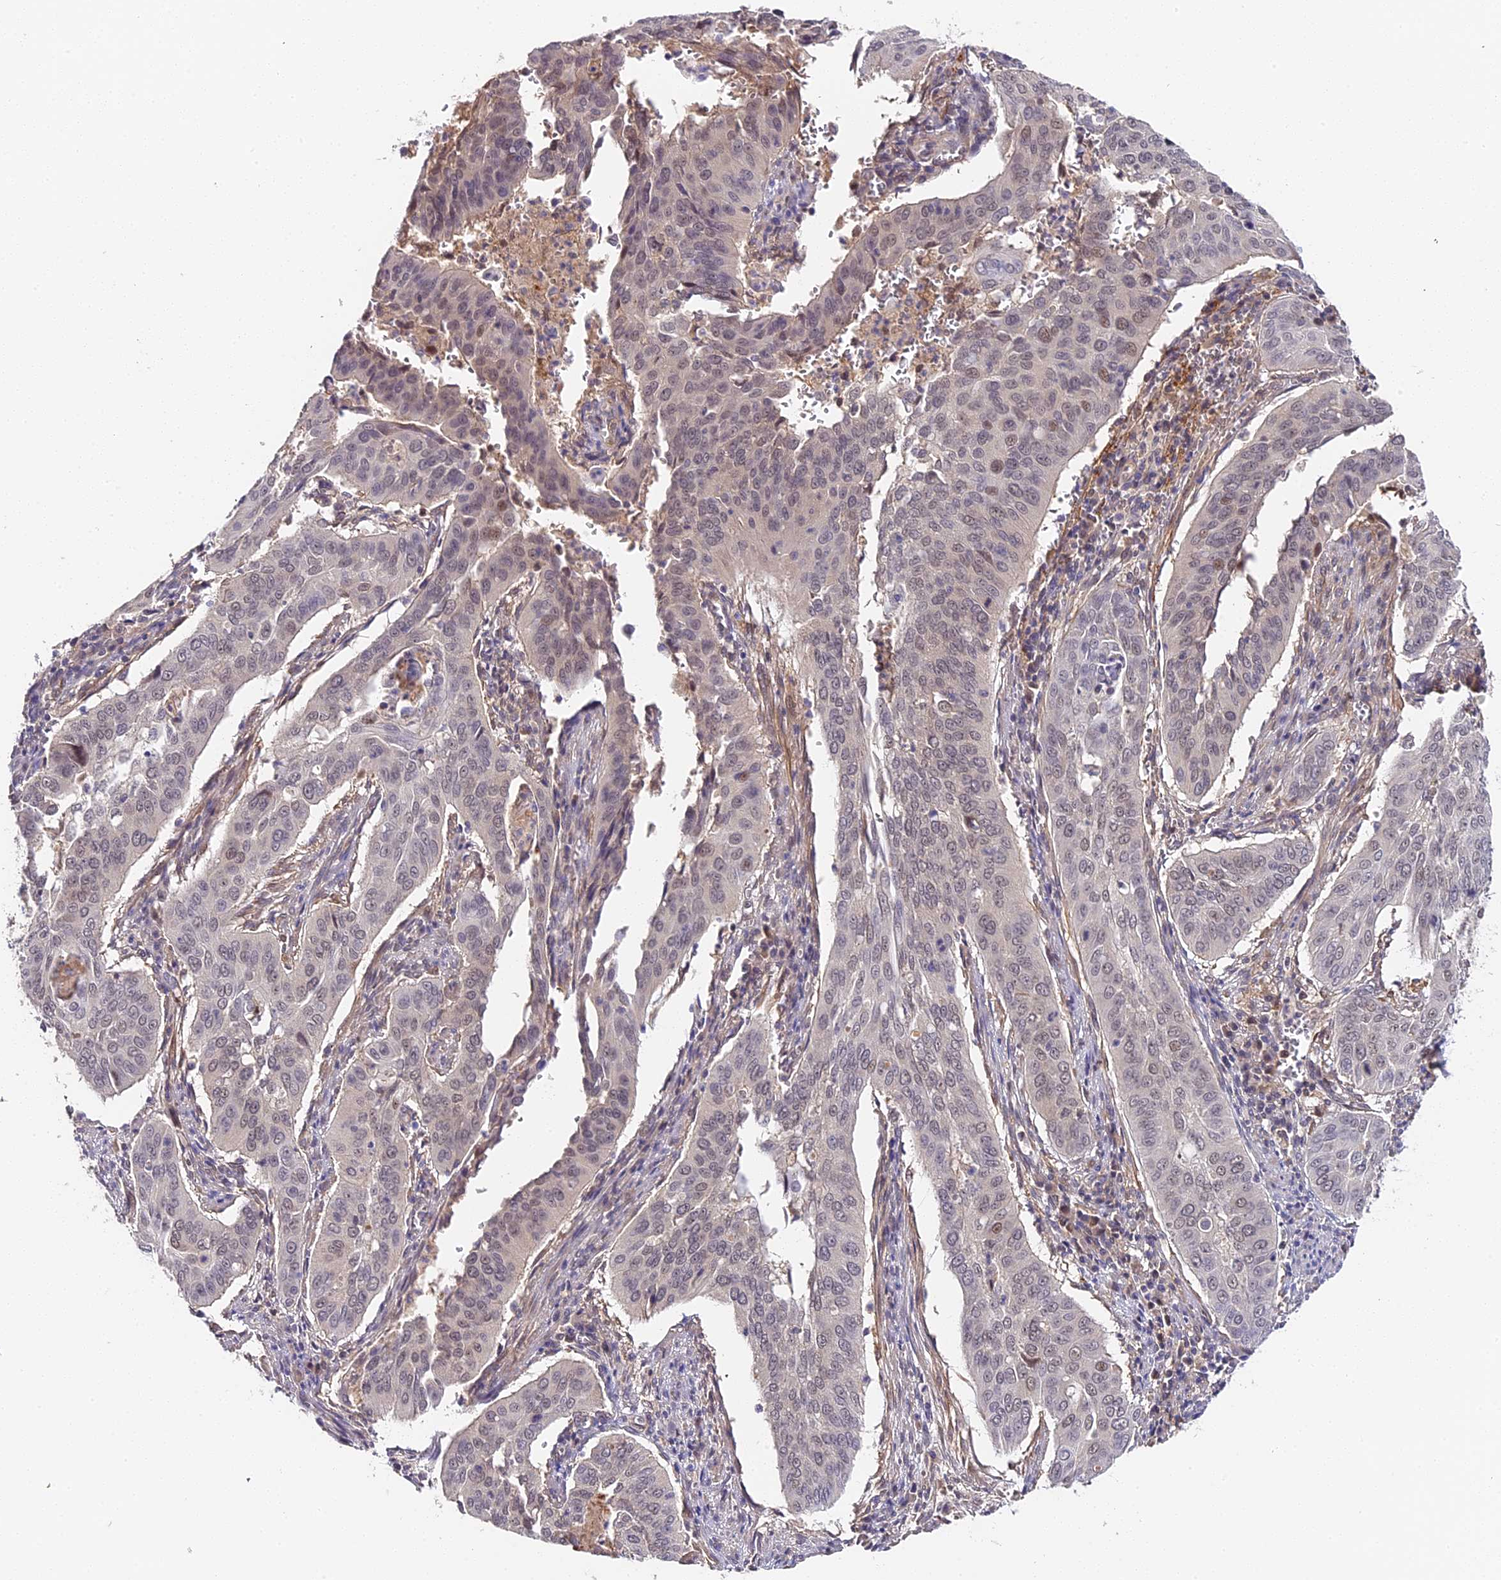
{"staining": {"intensity": "moderate", "quantity": "<25%", "location": "nuclear"}, "tissue": "cervical cancer", "cell_type": "Tumor cells", "image_type": "cancer", "snomed": [{"axis": "morphology", "description": "Squamous cell carcinoma, NOS"}, {"axis": "topography", "description": "Cervix"}], "caption": "A photomicrograph showing moderate nuclear staining in approximately <25% of tumor cells in squamous cell carcinoma (cervical), as visualized by brown immunohistochemical staining.", "gene": "IMPACT", "patient": {"sex": "female", "age": 39}}